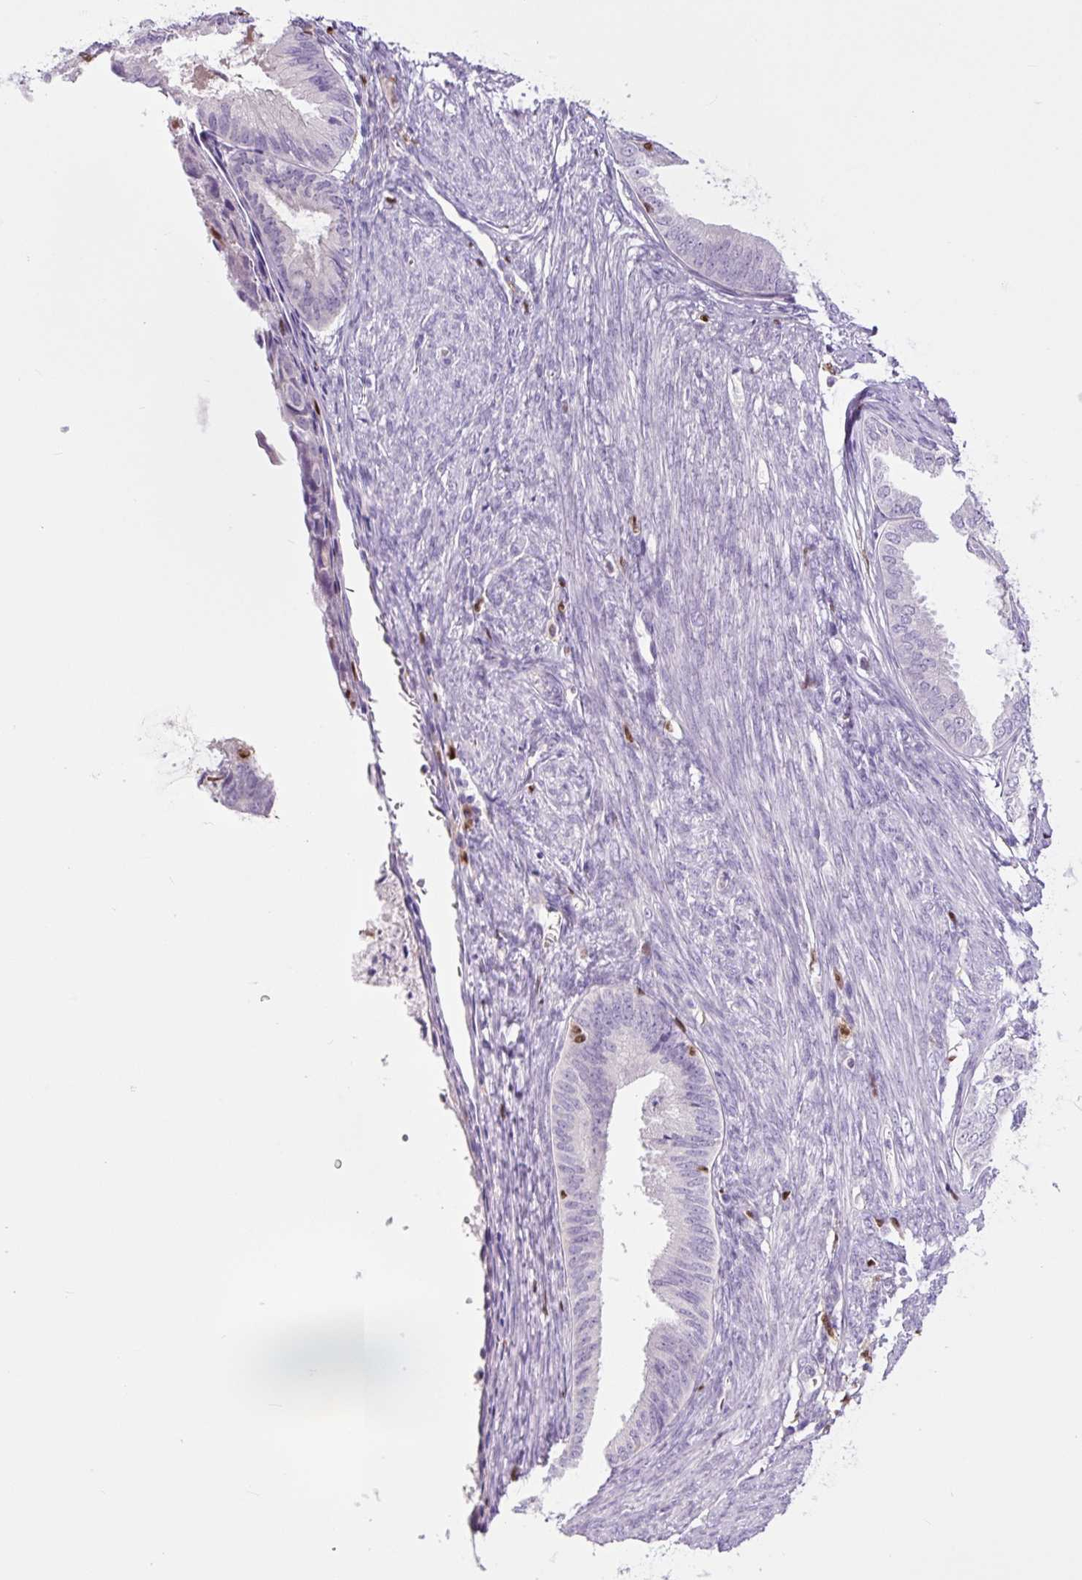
{"staining": {"intensity": "negative", "quantity": "none", "location": "none"}, "tissue": "endometrial cancer", "cell_type": "Tumor cells", "image_type": "cancer", "snomed": [{"axis": "morphology", "description": "Adenocarcinoma, NOS"}, {"axis": "topography", "description": "Endometrium"}], "caption": "Immunohistochemistry micrograph of neoplastic tissue: adenocarcinoma (endometrial) stained with DAB (3,3'-diaminobenzidine) demonstrates no significant protein staining in tumor cells.", "gene": "SPI1", "patient": {"sex": "female", "age": 86}}